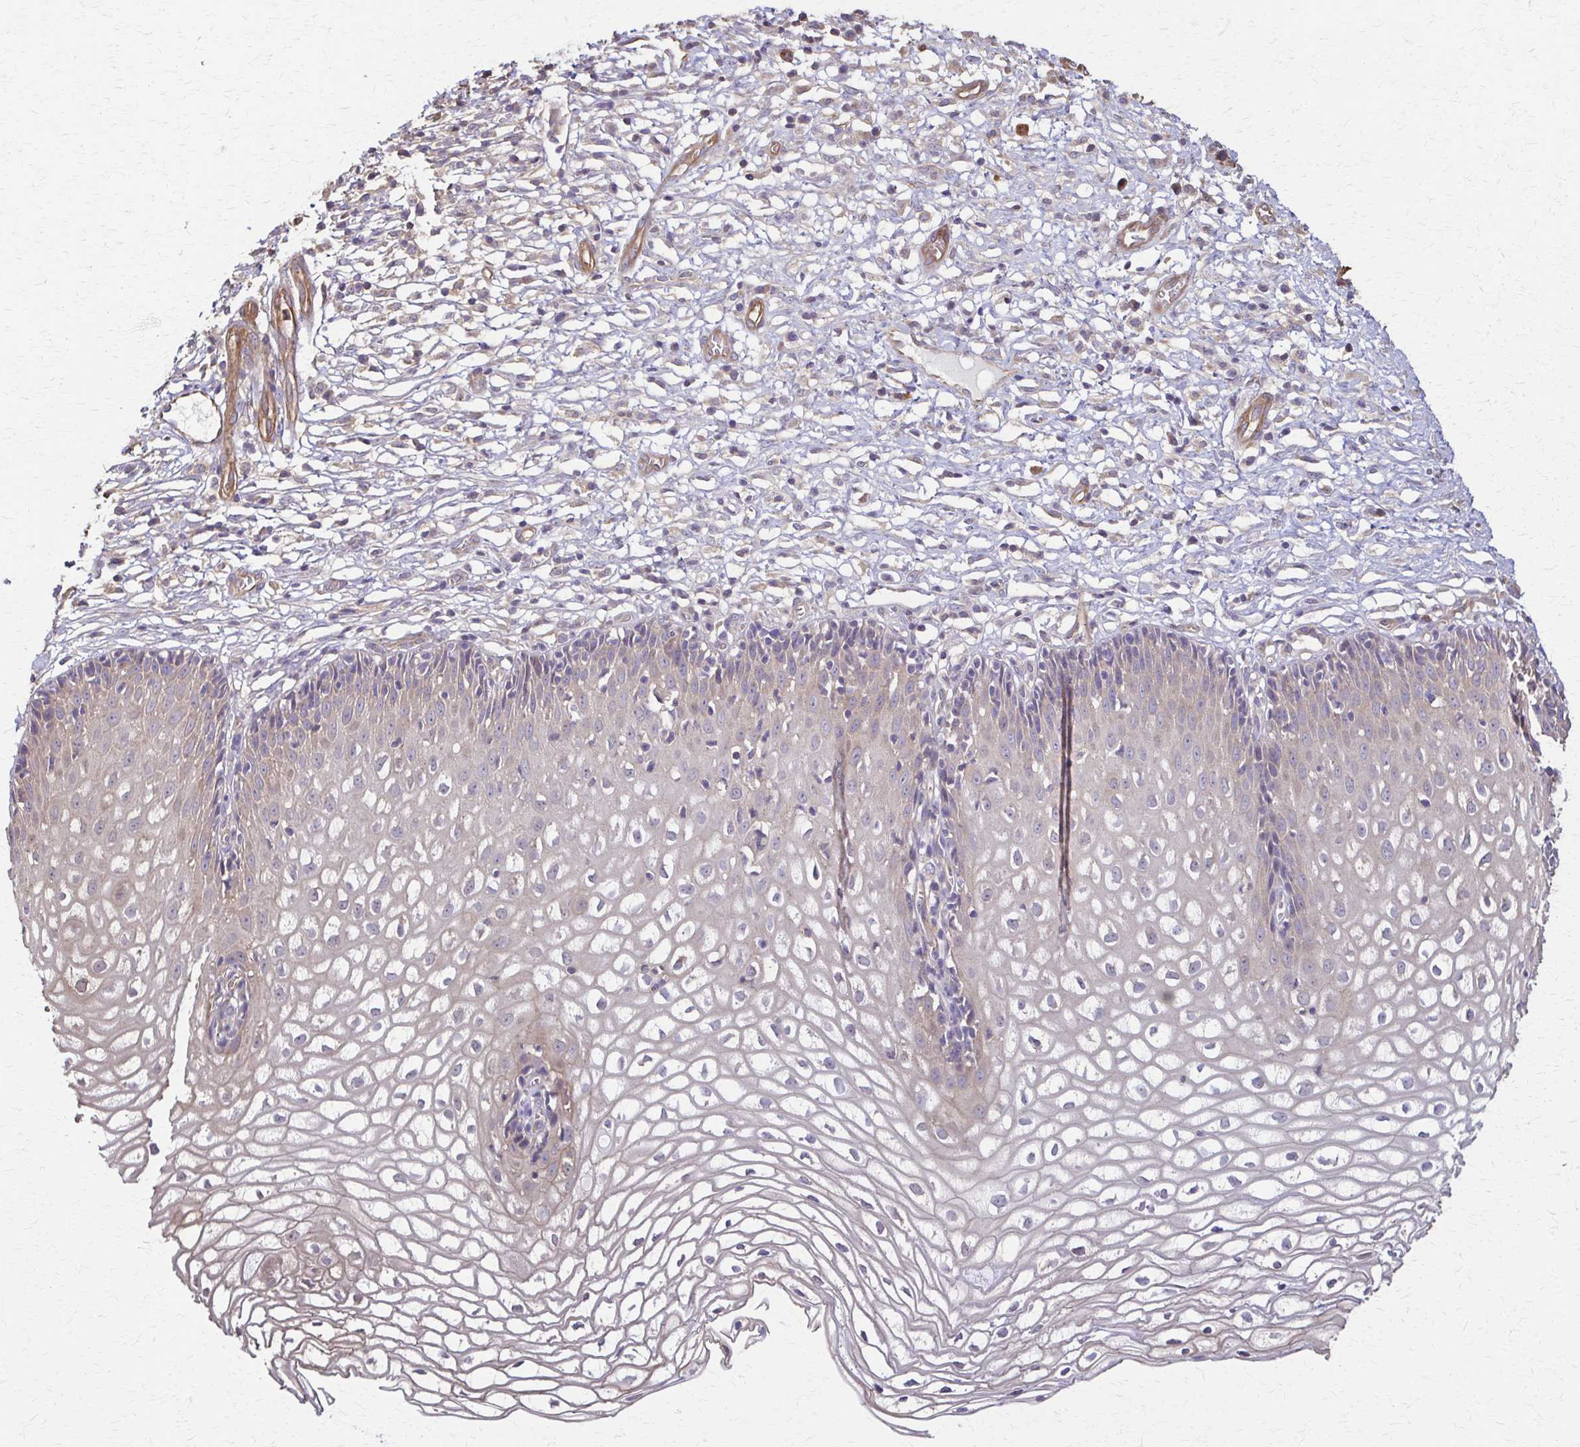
{"staining": {"intensity": "negative", "quantity": "none", "location": "none"}, "tissue": "cervix", "cell_type": "Glandular cells", "image_type": "normal", "snomed": [{"axis": "morphology", "description": "Normal tissue, NOS"}, {"axis": "topography", "description": "Cervix"}], "caption": "Glandular cells are negative for brown protein staining in benign cervix. (DAB immunohistochemistry, high magnification).", "gene": "DSP", "patient": {"sex": "female", "age": 36}}